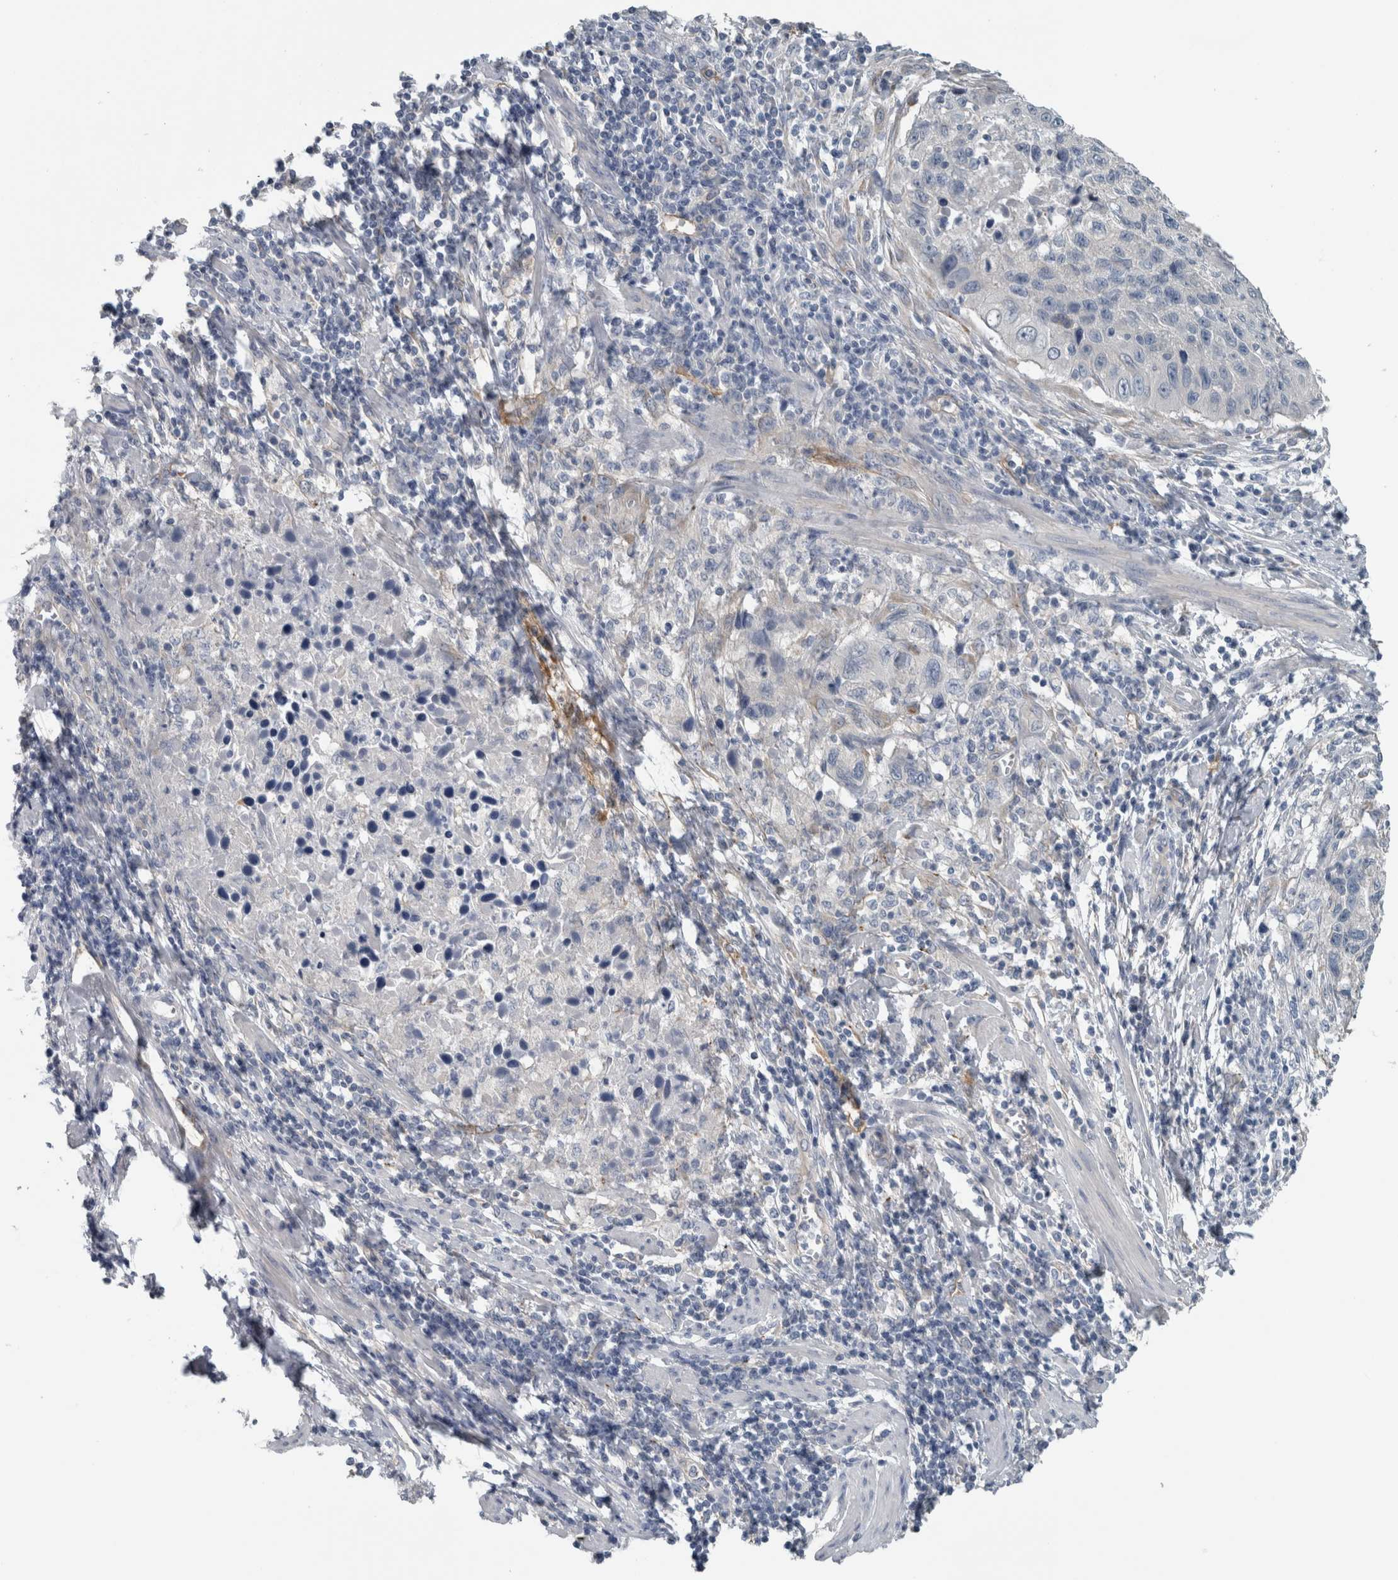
{"staining": {"intensity": "negative", "quantity": "none", "location": "none"}, "tissue": "cervical cancer", "cell_type": "Tumor cells", "image_type": "cancer", "snomed": [{"axis": "morphology", "description": "Squamous cell carcinoma, NOS"}, {"axis": "topography", "description": "Cervix"}], "caption": "An image of cervical squamous cell carcinoma stained for a protein reveals no brown staining in tumor cells. The staining was performed using DAB (3,3'-diaminobenzidine) to visualize the protein expression in brown, while the nuclei were stained in blue with hematoxylin (Magnification: 20x).", "gene": "SH3GL2", "patient": {"sex": "female", "age": 53}}